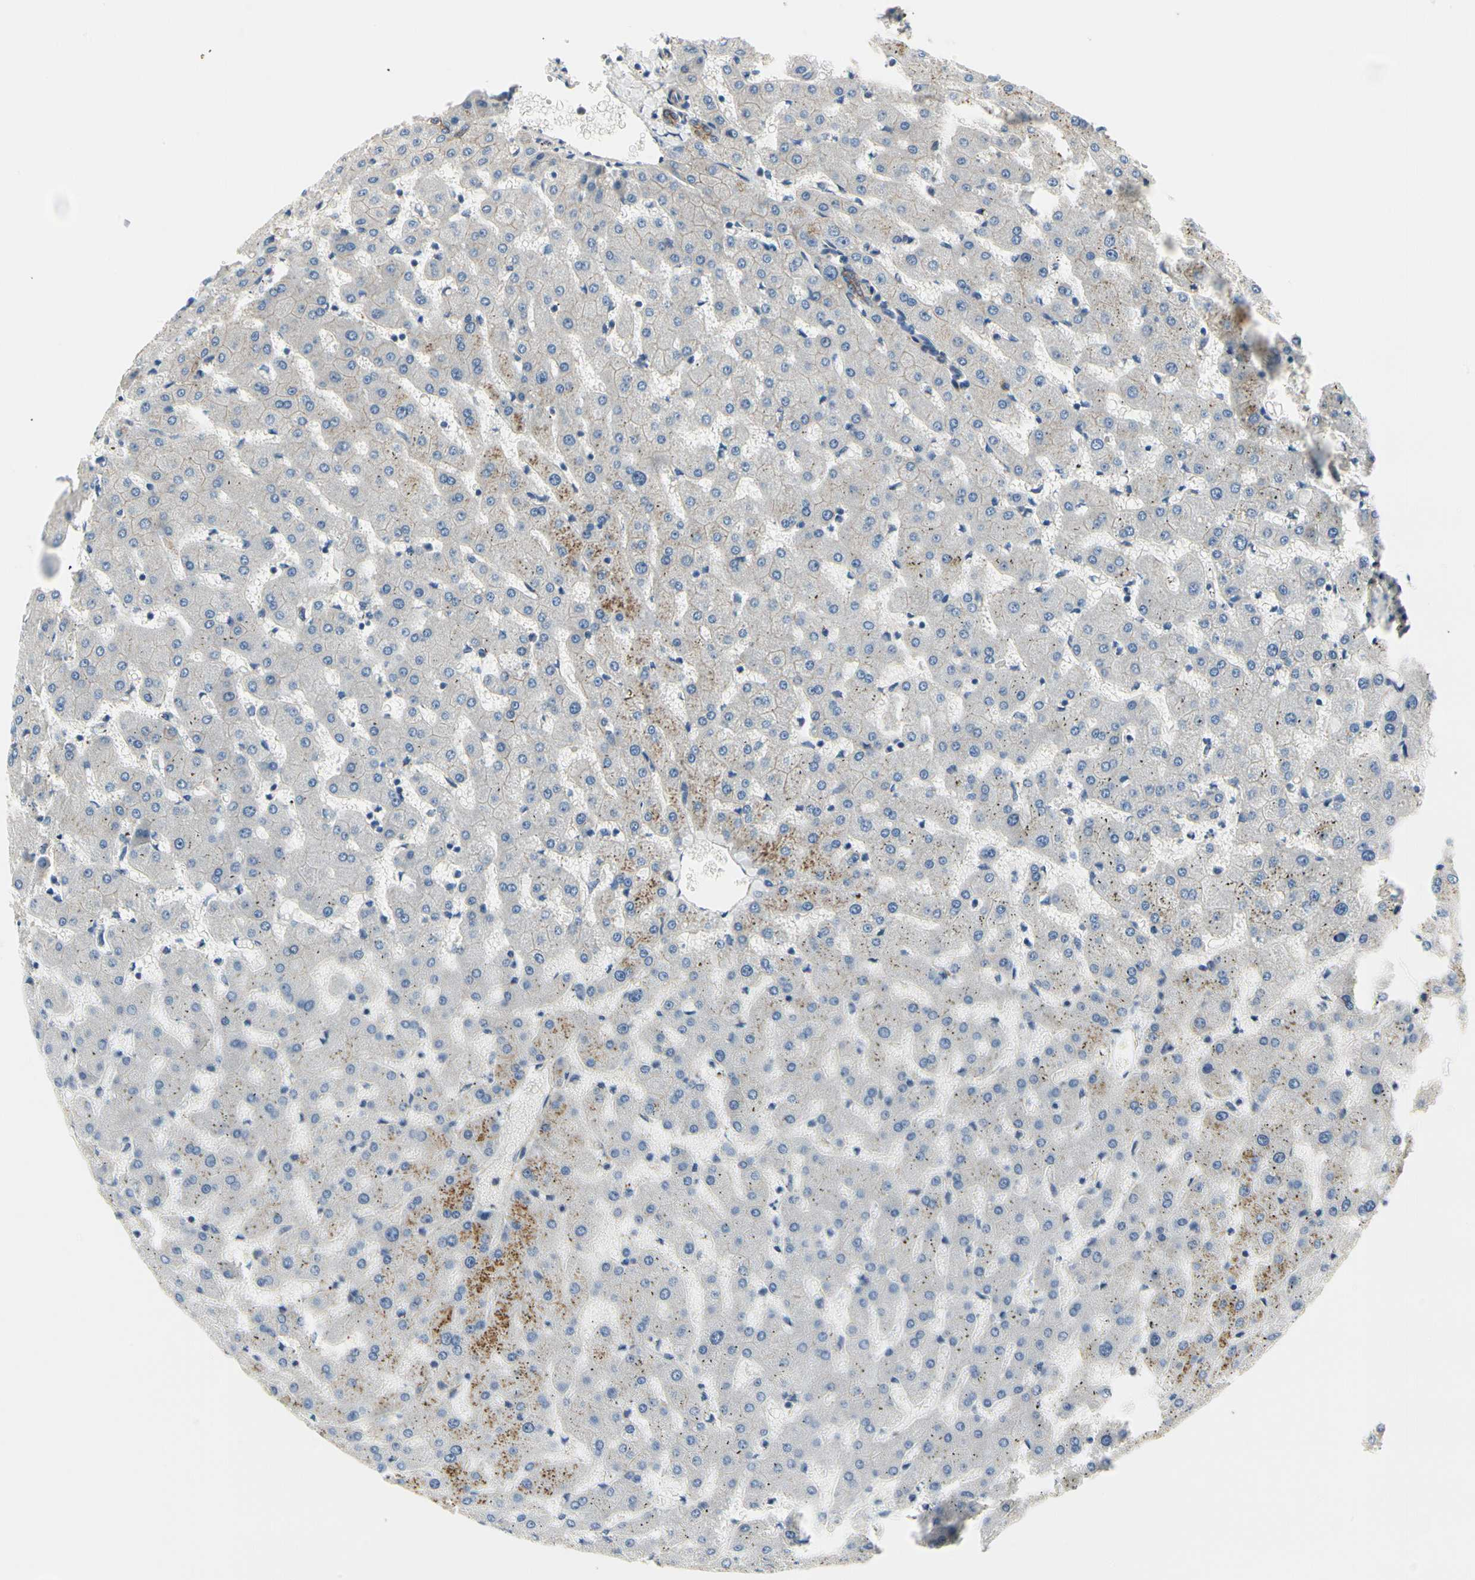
{"staining": {"intensity": "moderate", "quantity": ">75%", "location": "cytoplasmic/membranous"}, "tissue": "liver", "cell_type": "Cholangiocytes", "image_type": "normal", "snomed": [{"axis": "morphology", "description": "Normal tissue, NOS"}, {"axis": "topography", "description": "Liver"}], "caption": "Protein expression analysis of benign liver reveals moderate cytoplasmic/membranous expression in approximately >75% of cholangiocytes.", "gene": "LGR6", "patient": {"sex": "female", "age": 63}}